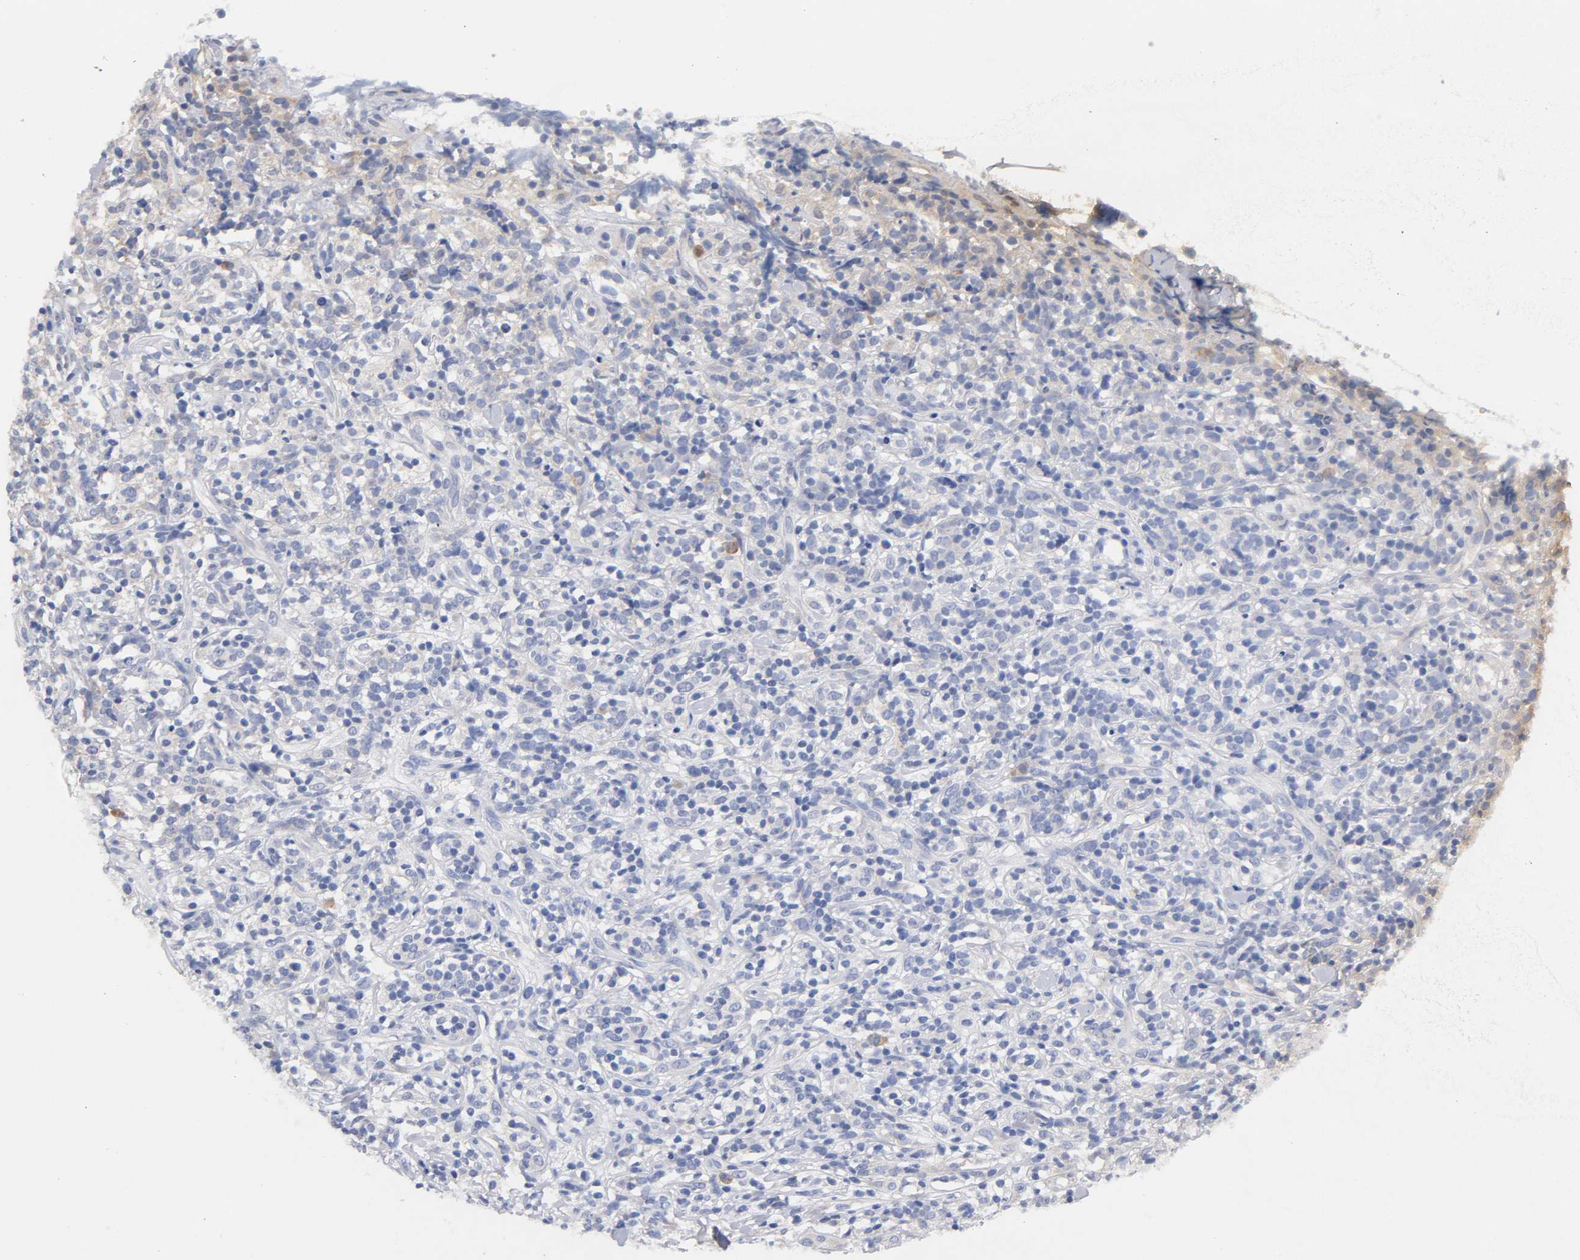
{"staining": {"intensity": "weak", "quantity": "<25%", "location": "cytoplasmic/membranous"}, "tissue": "lymphoma", "cell_type": "Tumor cells", "image_type": "cancer", "snomed": [{"axis": "morphology", "description": "Malignant lymphoma, non-Hodgkin's type, High grade"}, {"axis": "topography", "description": "Lymph node"}], "caption": "Photomicrograph shows no significant protein expression in tumor cells of lymphoma. (Immunohistochemistry, brightfield microscopy, high magnification).", "gene": "RPS29", "patient": {"sex": "female", "age": 73}}